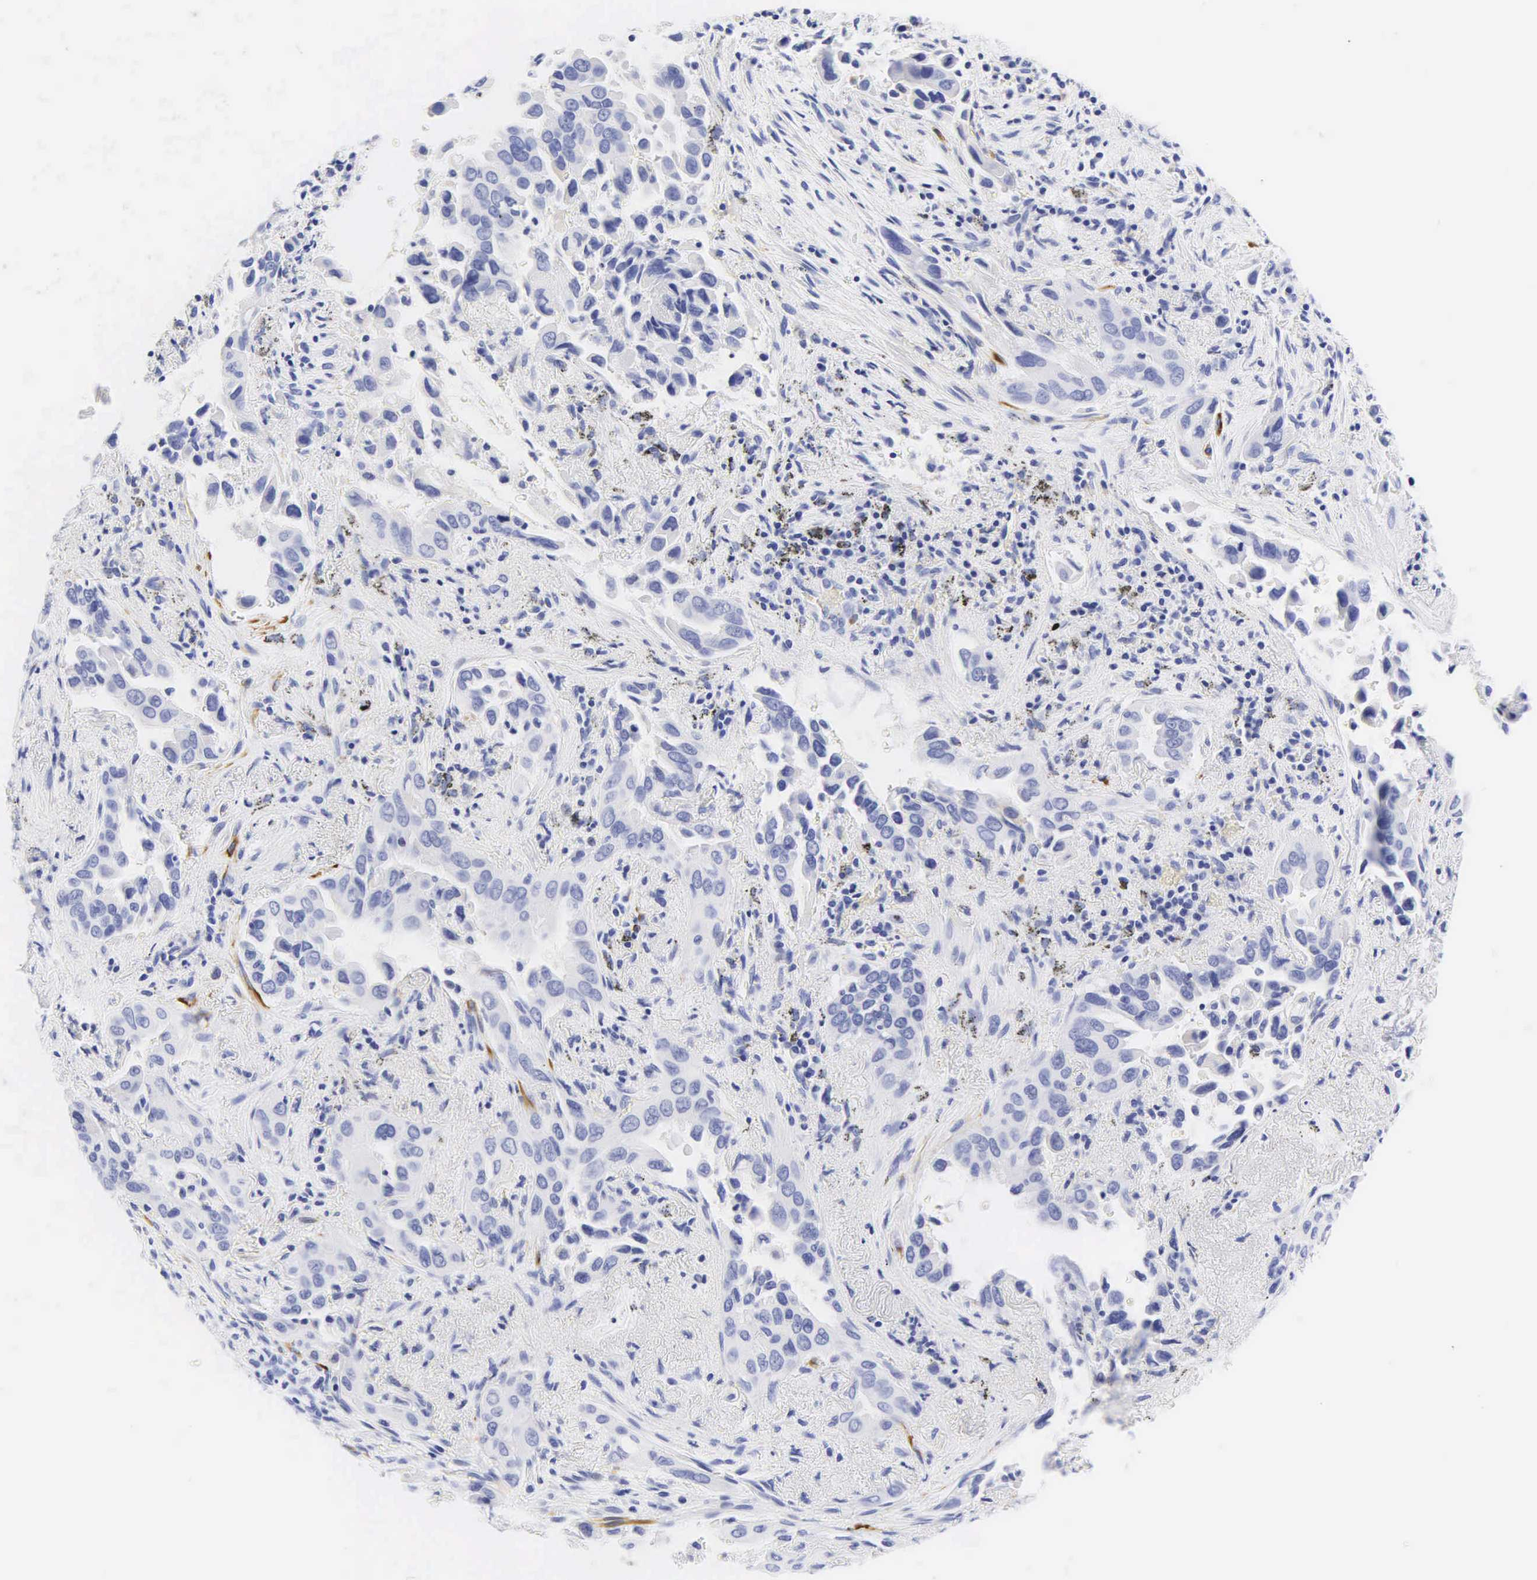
{"staining": {"intensity": "negative", "quantity": "none", "location": "none"}, "tissue": "lung cancer", "cell_type": "Tumor cells", "image_type": "cancer", "snomed": [{"axis": "morphology", "description": "Adenocarcinoma, NOS"}, {"axis": "topography", "description": "Lung"}], "caption": "There is no significant staining in tumor cells of adenocarcinoma (lung). Brightfield microscopy of immunohistochemistry (IHC) stained with DAB (brown) and hematoxylin (blue), captured at high magnification.", "gene": "DES", "patient": {"sex": "male", "age": 68}}